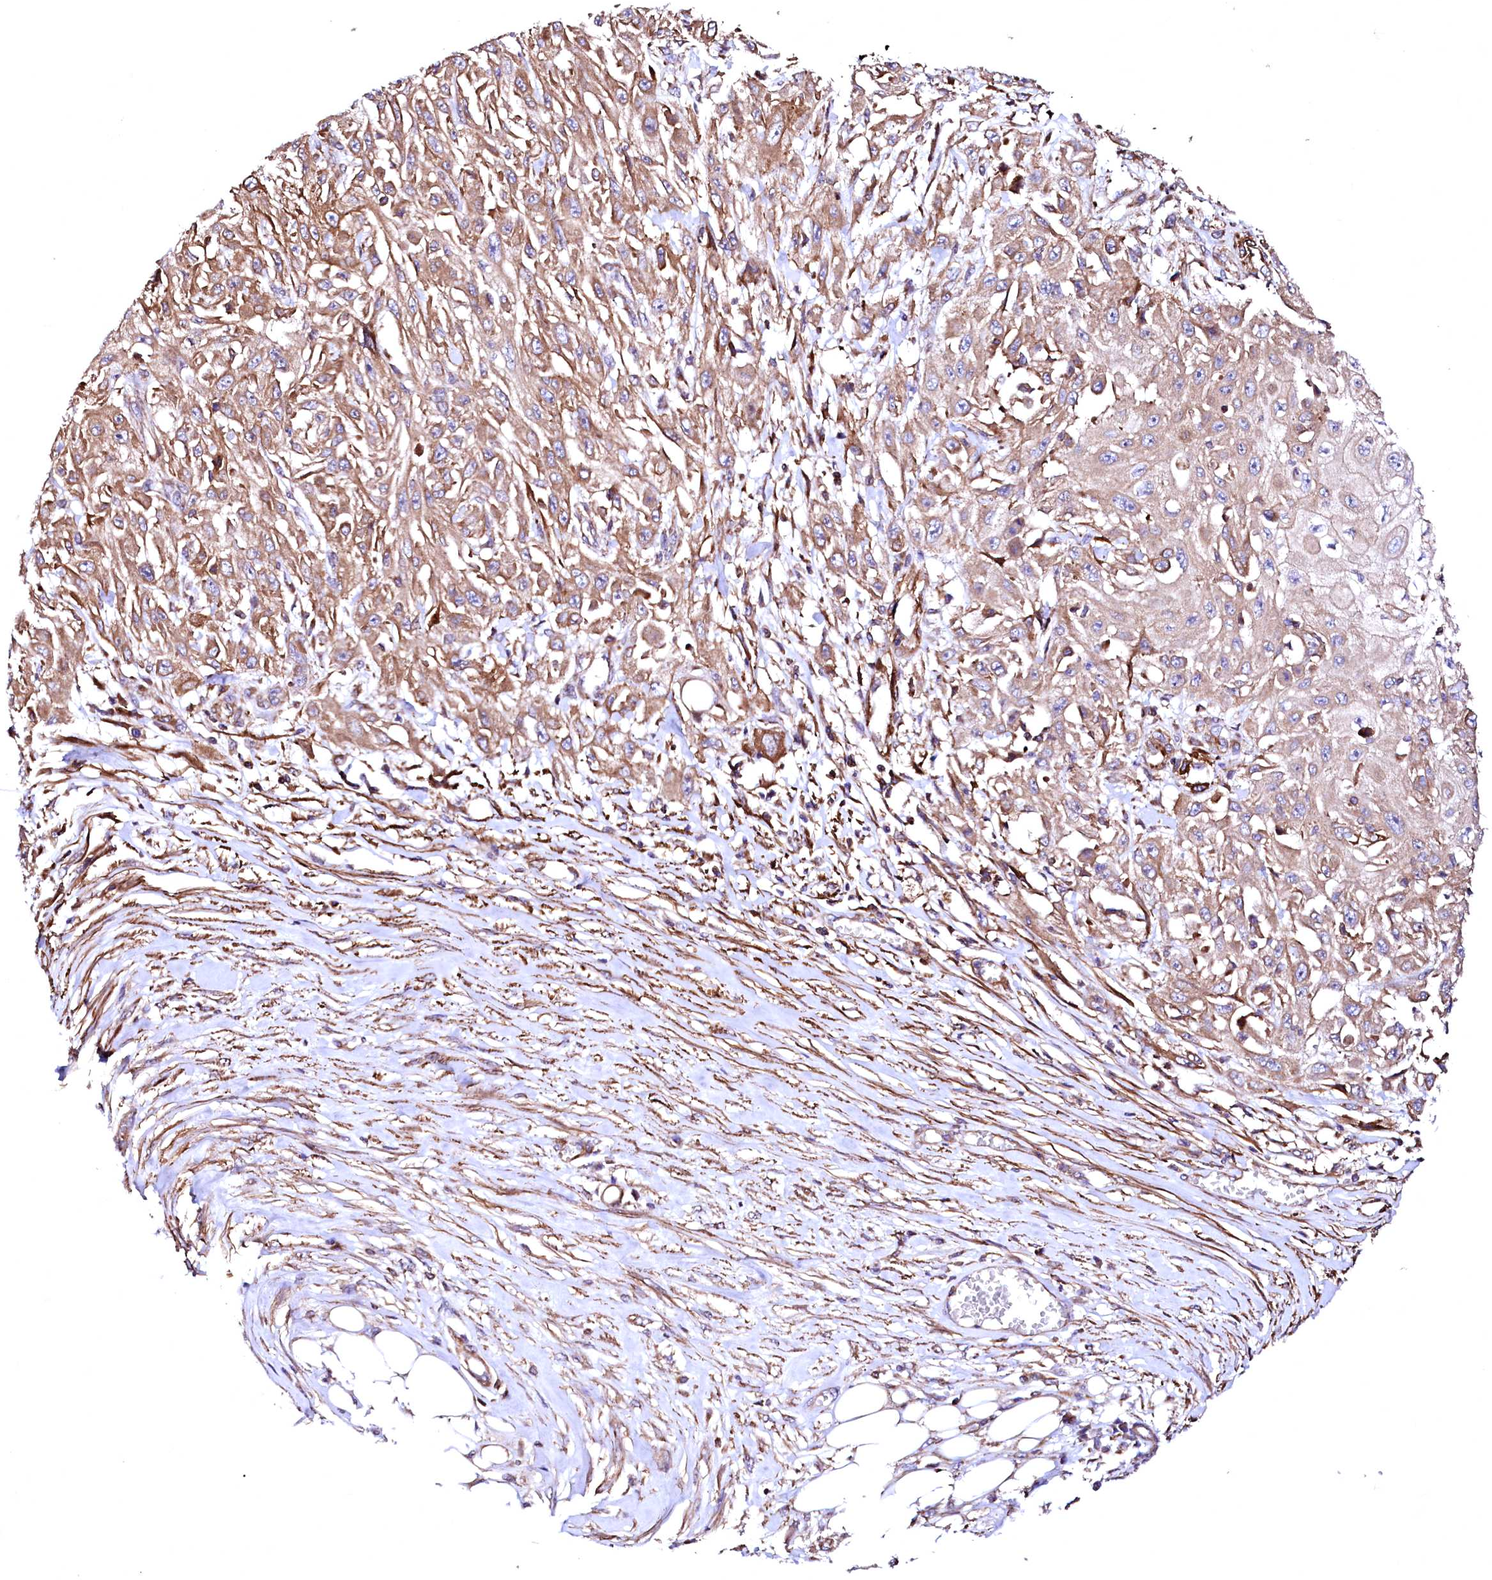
{"staining": {"intensity": "moderate", "quantity": ">75%", "location": "cytoplasmic/membranous"}, "tissue": "skin cancer", "cell_type": "Tumor cells", "image_type": "cancer", "snomed": [{"axis": "morphology", "description": "Squamous cell carcinoma, NOS"}, {"axis": "morphology", "description": "Squamous cell carcinoma, metastatic, NOS"}, {"axis": "topography", "description": "Skin"}, {"axis": "topography", "description": "Lymph node"}], "caption": "IHC staining of skin squamous cell carcinoma, which reveals medium levels of moderate cytoplasmic/membranous staining in about >75% of tumor cells indicating moderate cytoplasmic/membranous protein staining. The staining was performed using DAB (brown) for protein detection and nuclei were counterstained in hematoxylin (blue).", "gene": "GPR176", "patient": {"sex": "male", "age": 75}}